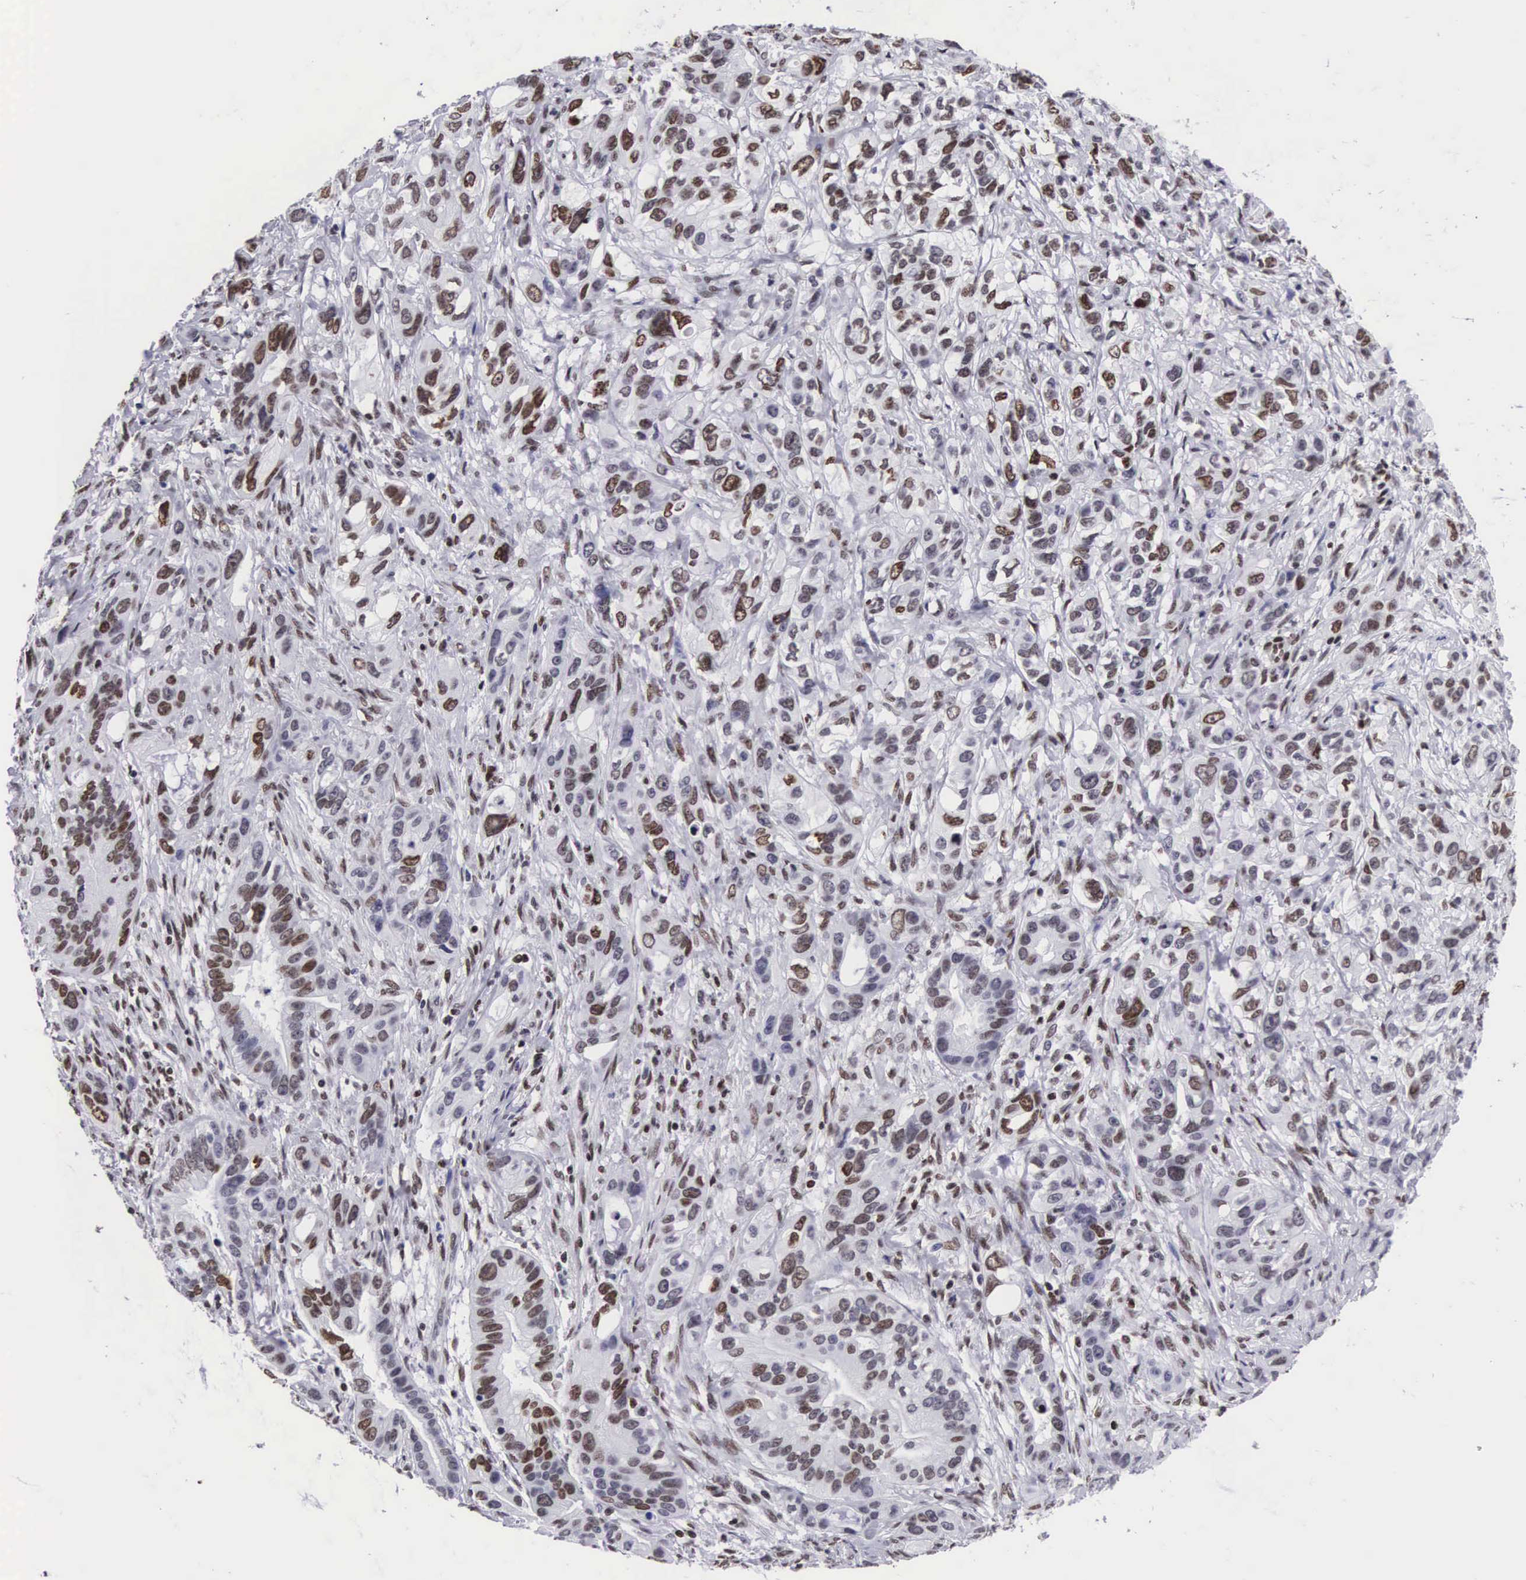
{"staining": {"intensity": "moderate", "quantity": "25%-75%", "location": "nuclear"}, "tissue": "stomach cancer", "cell_type": "Tumor cells", "image_type": "cancer", "snomed": [{"axis": "morphology", "description": "Adenocarcinoma, NOS"}, {"axis": "topography", "description": "Stomach, upper"}], "caption": "IHC of human stomach adenocarcinoma shows medium levels of moderate nuclear staining in about 25%-75% of tumor cells.", "gene": "MECP2", "patient": {"sex": "male", "age": 47}}